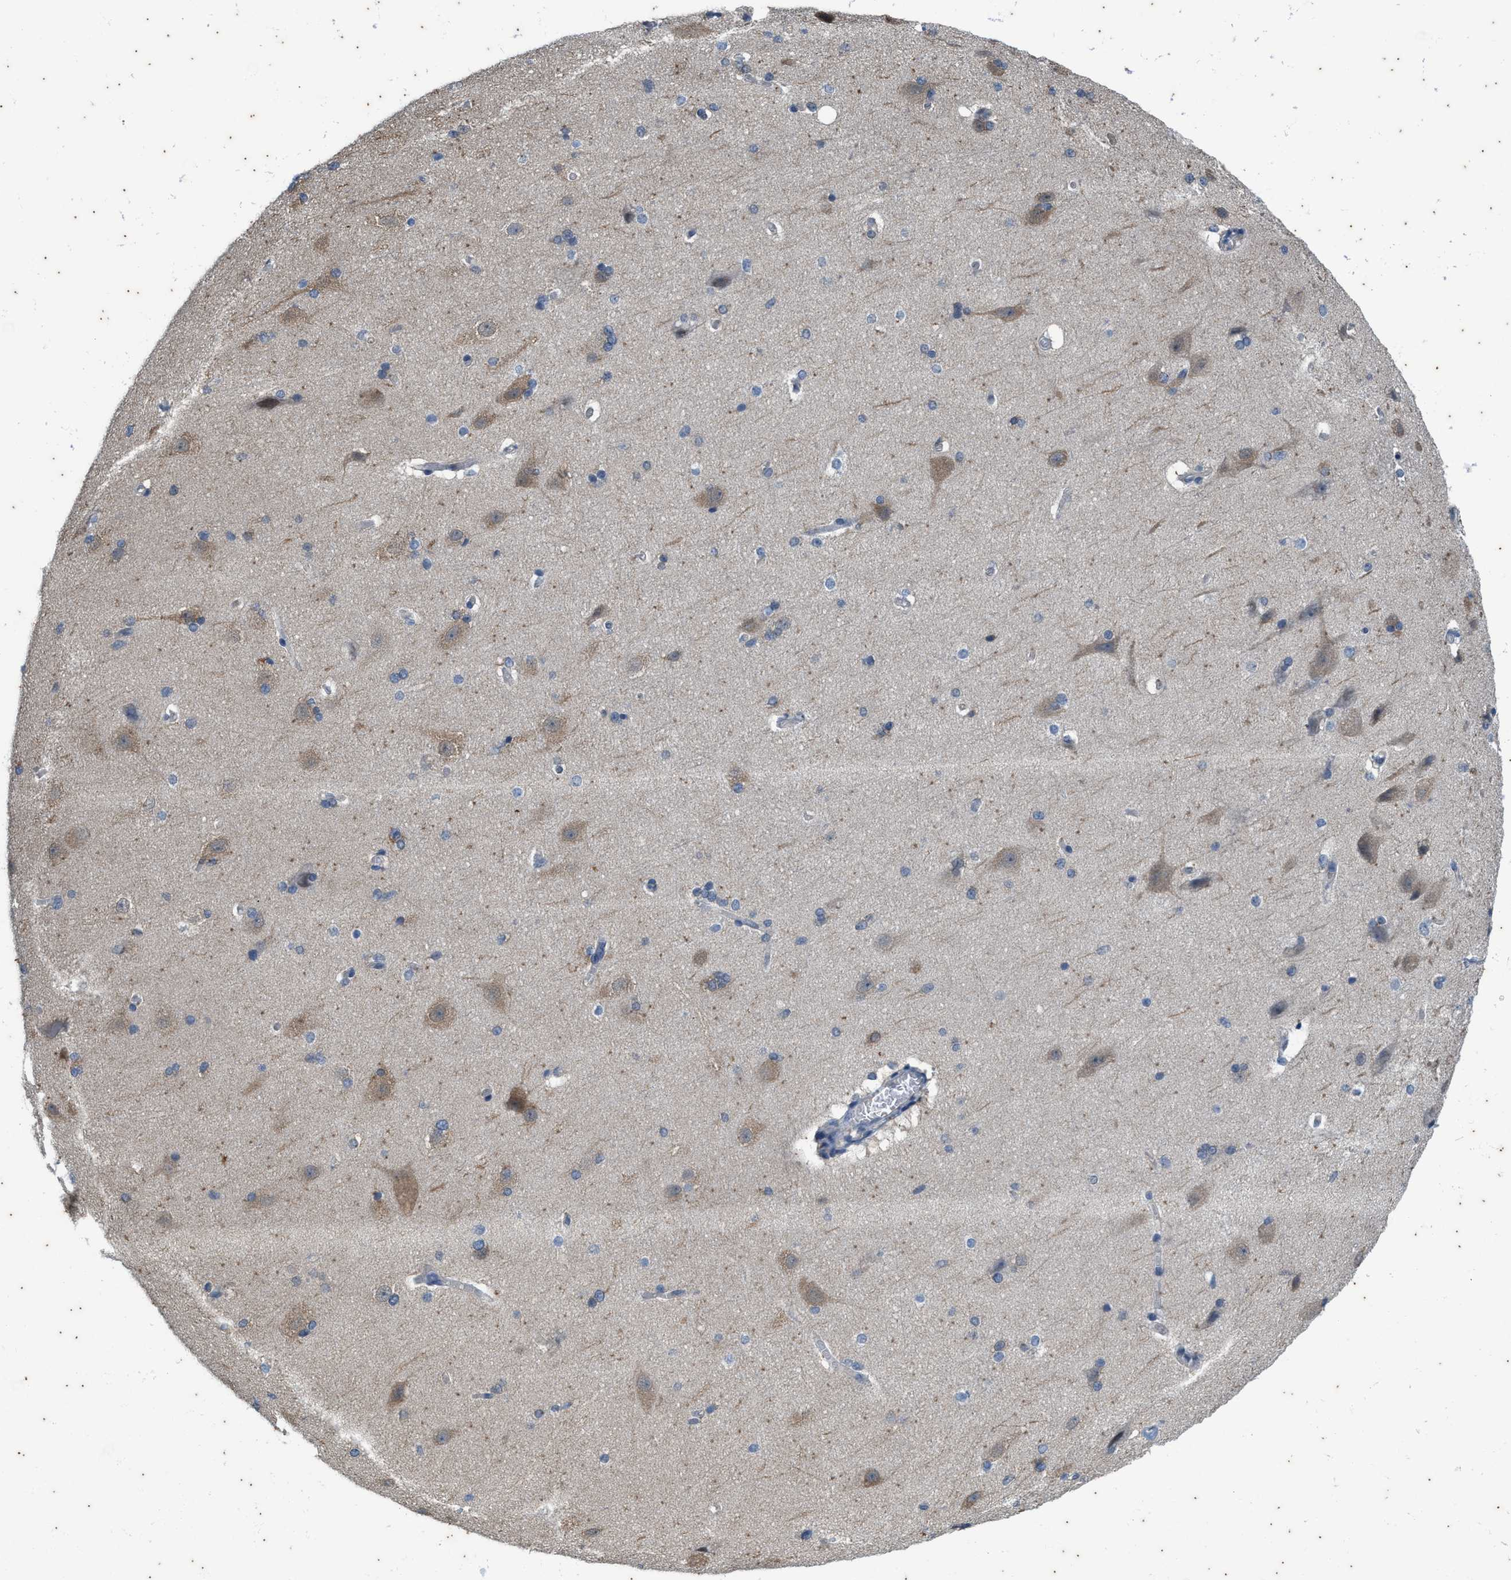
{"staining": {"intensity": "negative", "quantity": "none", "location": "none"}, "tissue": "cerebral cortex", "cell_type": "Endothelial cells", "image_type": "normal", "snomed": [{"axis": "morphology", "description": "Normal tissue, NOS"}, {"axis": "topography", "description": "Cerebral cortex"}, {"axis": "topography", "description": "Hippocampus"}], "caption": "Endothelial cells show no significant staining in benign cerebral cortex. (Brightfield microscopy of DAB (3,3'-diaminobenzidine) immunohistochemistry at high magnification).", "gene": "COX19", "patient": {"sex": "female", "age": 19}}